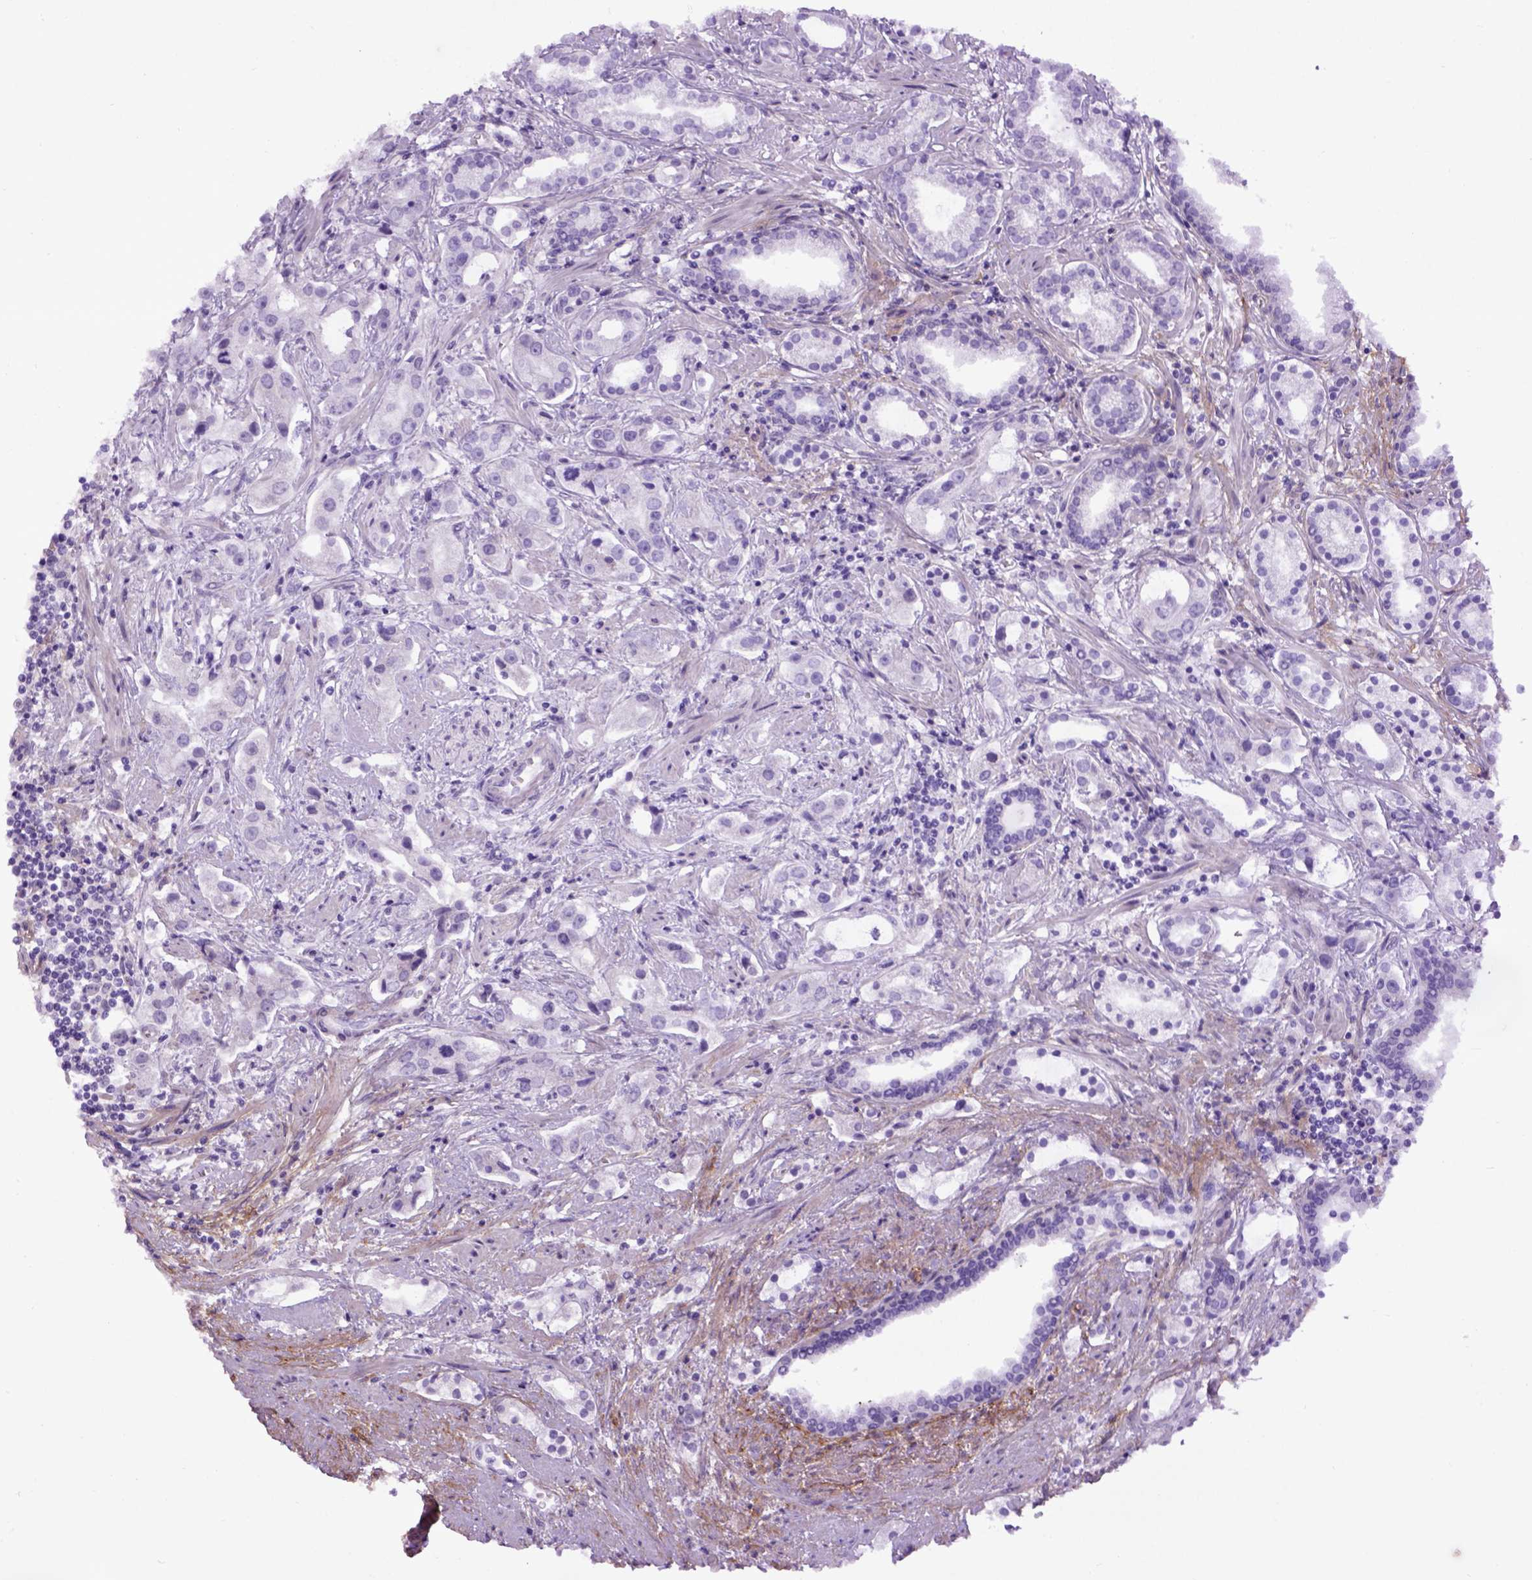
{"staining": {"intensity": "negative", "quantity": "none", "location": "none"}, "tissue": "prostate cancer", "cell_type": "Tumor cells", "image_type": "cancer", "snomed": [{"axis": "morphology", "description": "Adenocarcinoma, Medium grade"}, {"axis": "topography", "description": "Prostate"}], "caption": "Human prostate cancer stained for a protein using IHC exhibits no positivity in tumor cells.", "gene": "EMILIN3", "patient": {"sex": "male", "age": 57}}